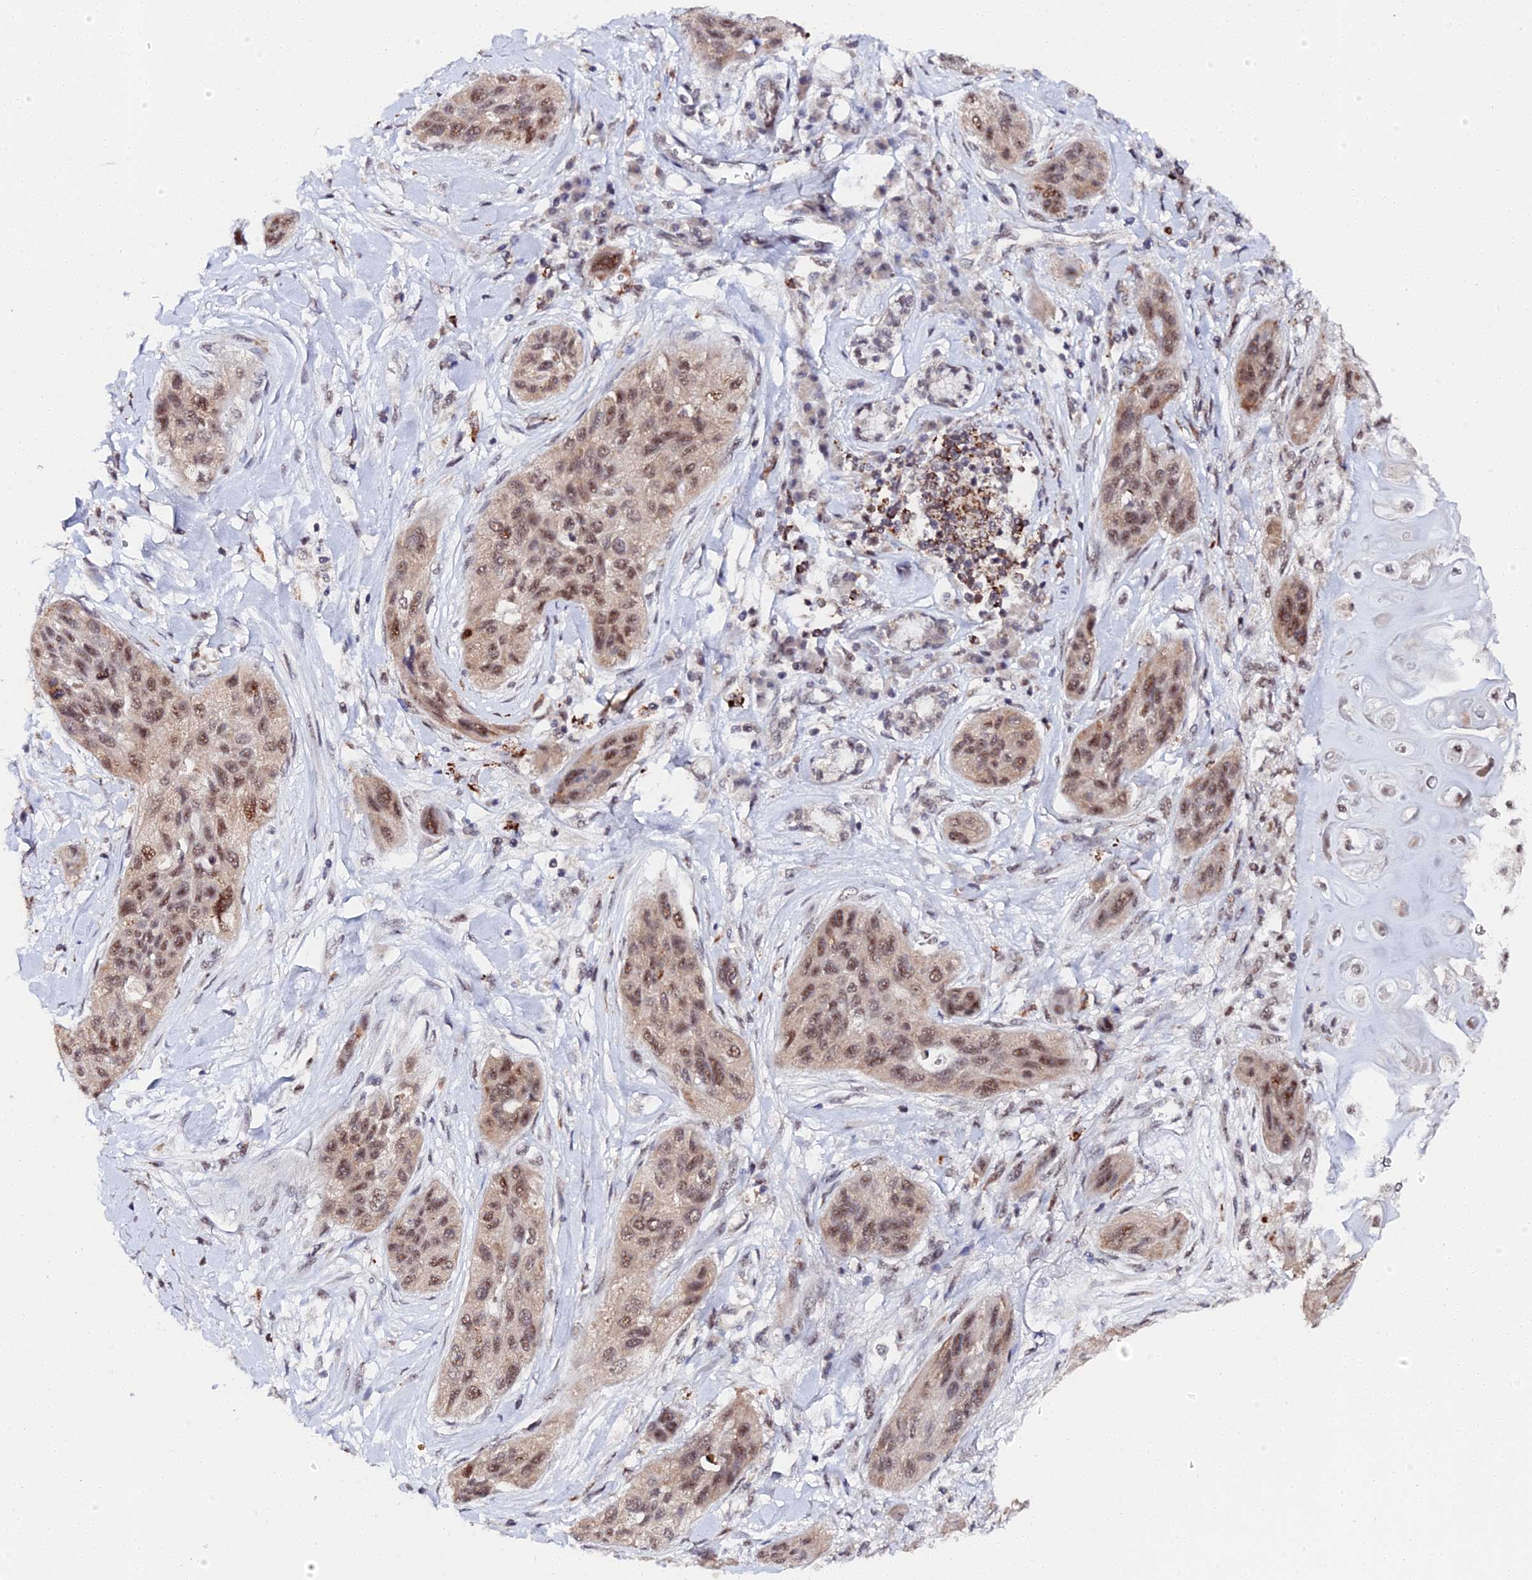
{"staining": {"intensity": "moderate", "quantity": ">75%", "location": "nuclear"}, "tissue": "lung cancer", "cell_type": "Tumor cells", "image_type": "cancer", "snomed": [{"axis": "morphology", "description": "Squamous cell carcinoma, NOS"}, {"axis": "topography", "description": "Lung"}], "caption": "Protein analysis of lung squamous cell carcinoma tissue exhibits moderate nuclear positivity in approximately >75% of tumor cells.", "gene": "MAGOHB", "patient": {"sex": "female", "age": 70}}